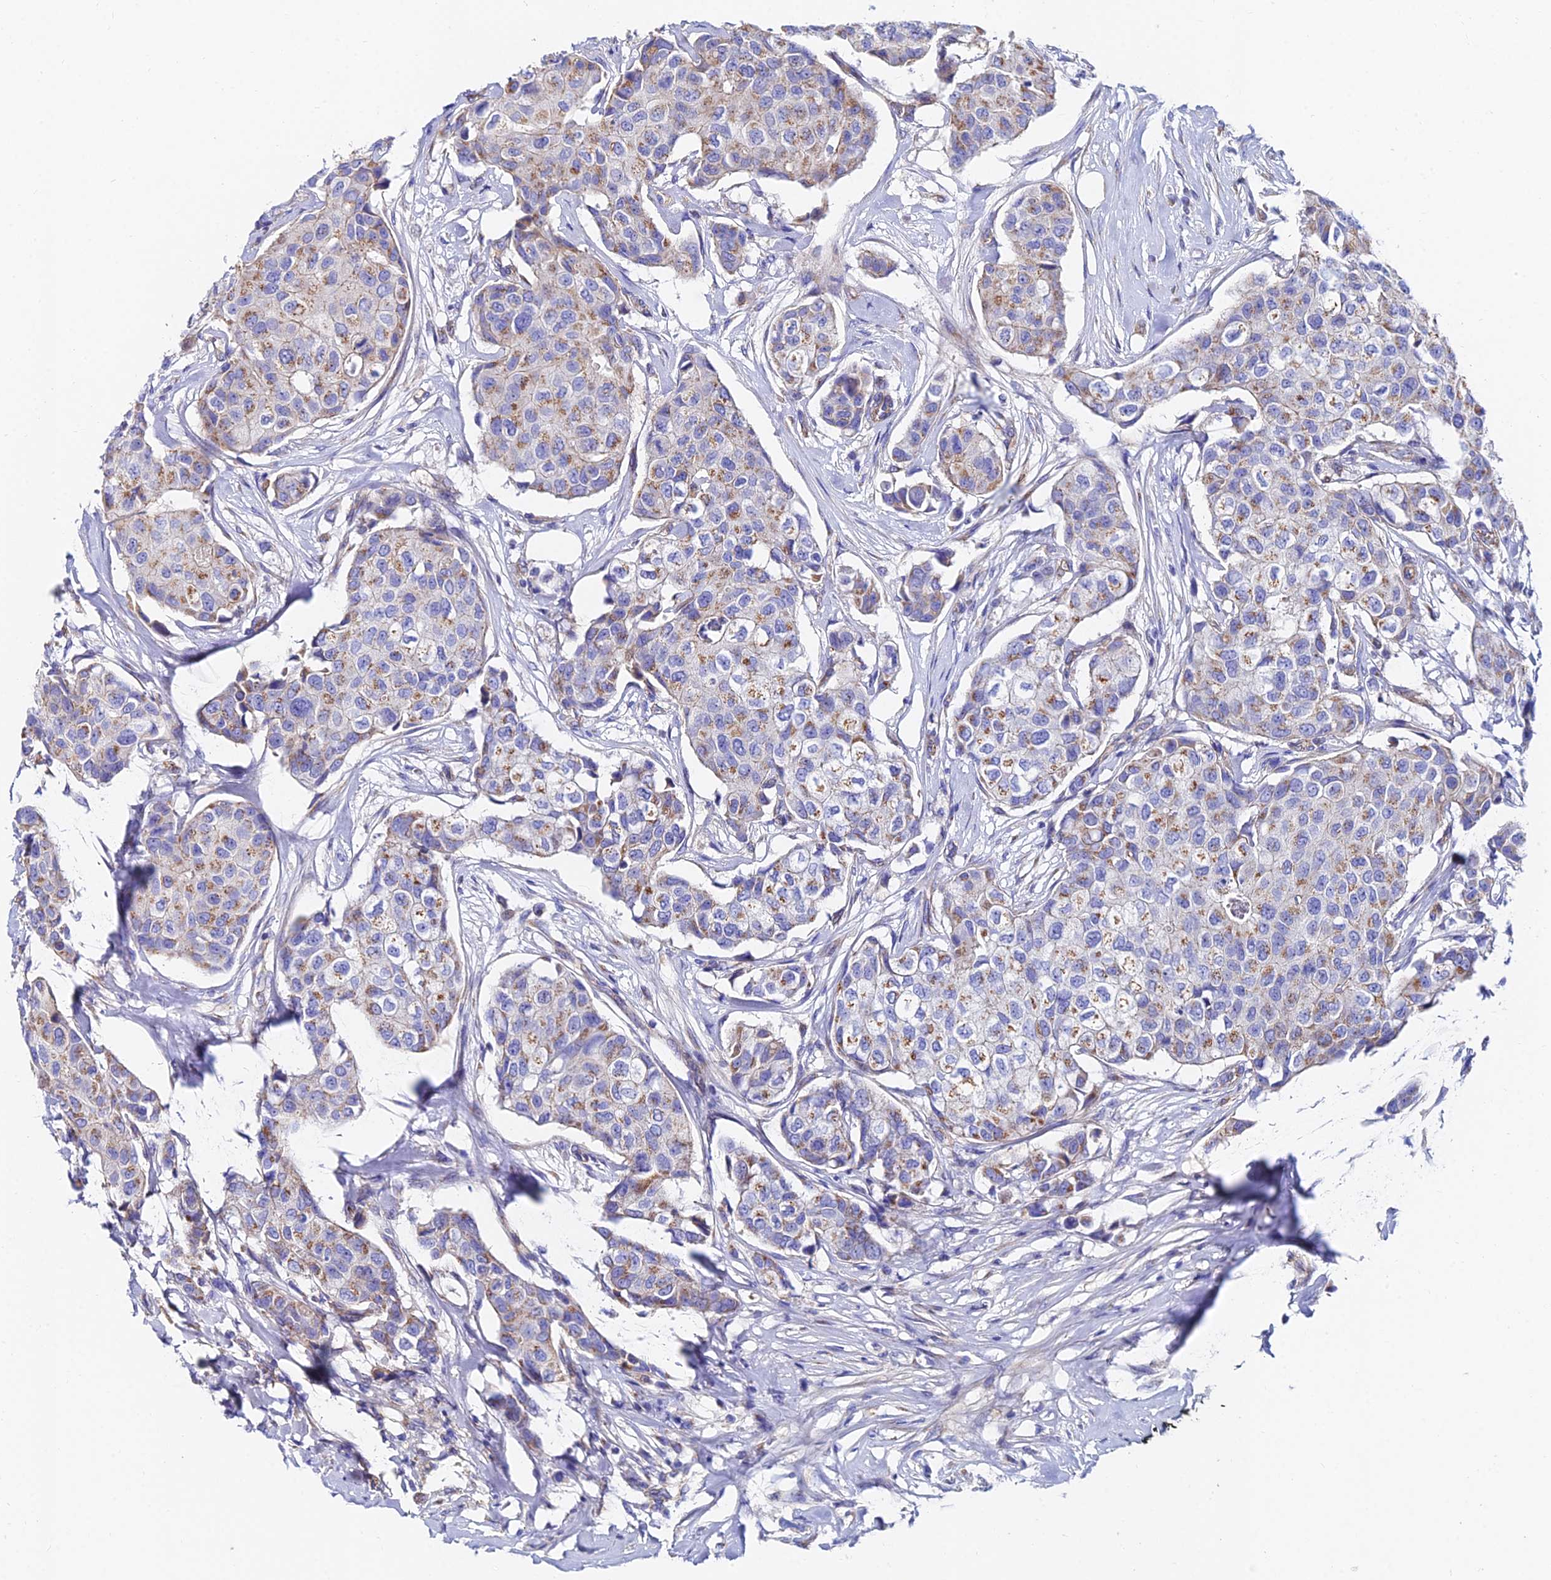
{"staining": {"intensity": "moderate", "quantity": "25%-75%", "location": "cytoplasmic/membranous"}, "tissue": "breast cancer", "cell_type": "Tumor cells", "image_type": "cancer", "snomed": [{"axis": "morphology", "description": "Duct carcinoma"}, {"axis": "topography", "description": "Breast"}], "caption": "IHC (DAB (3,3'-diaminobenzidine)) staining of human breast cancer shows moderate cytoplasmic/membranous protein expression in about 25%-75% of tumor cells.", "gene": "ADGRF3", "patient": {"sex": "female", "age": 80}}